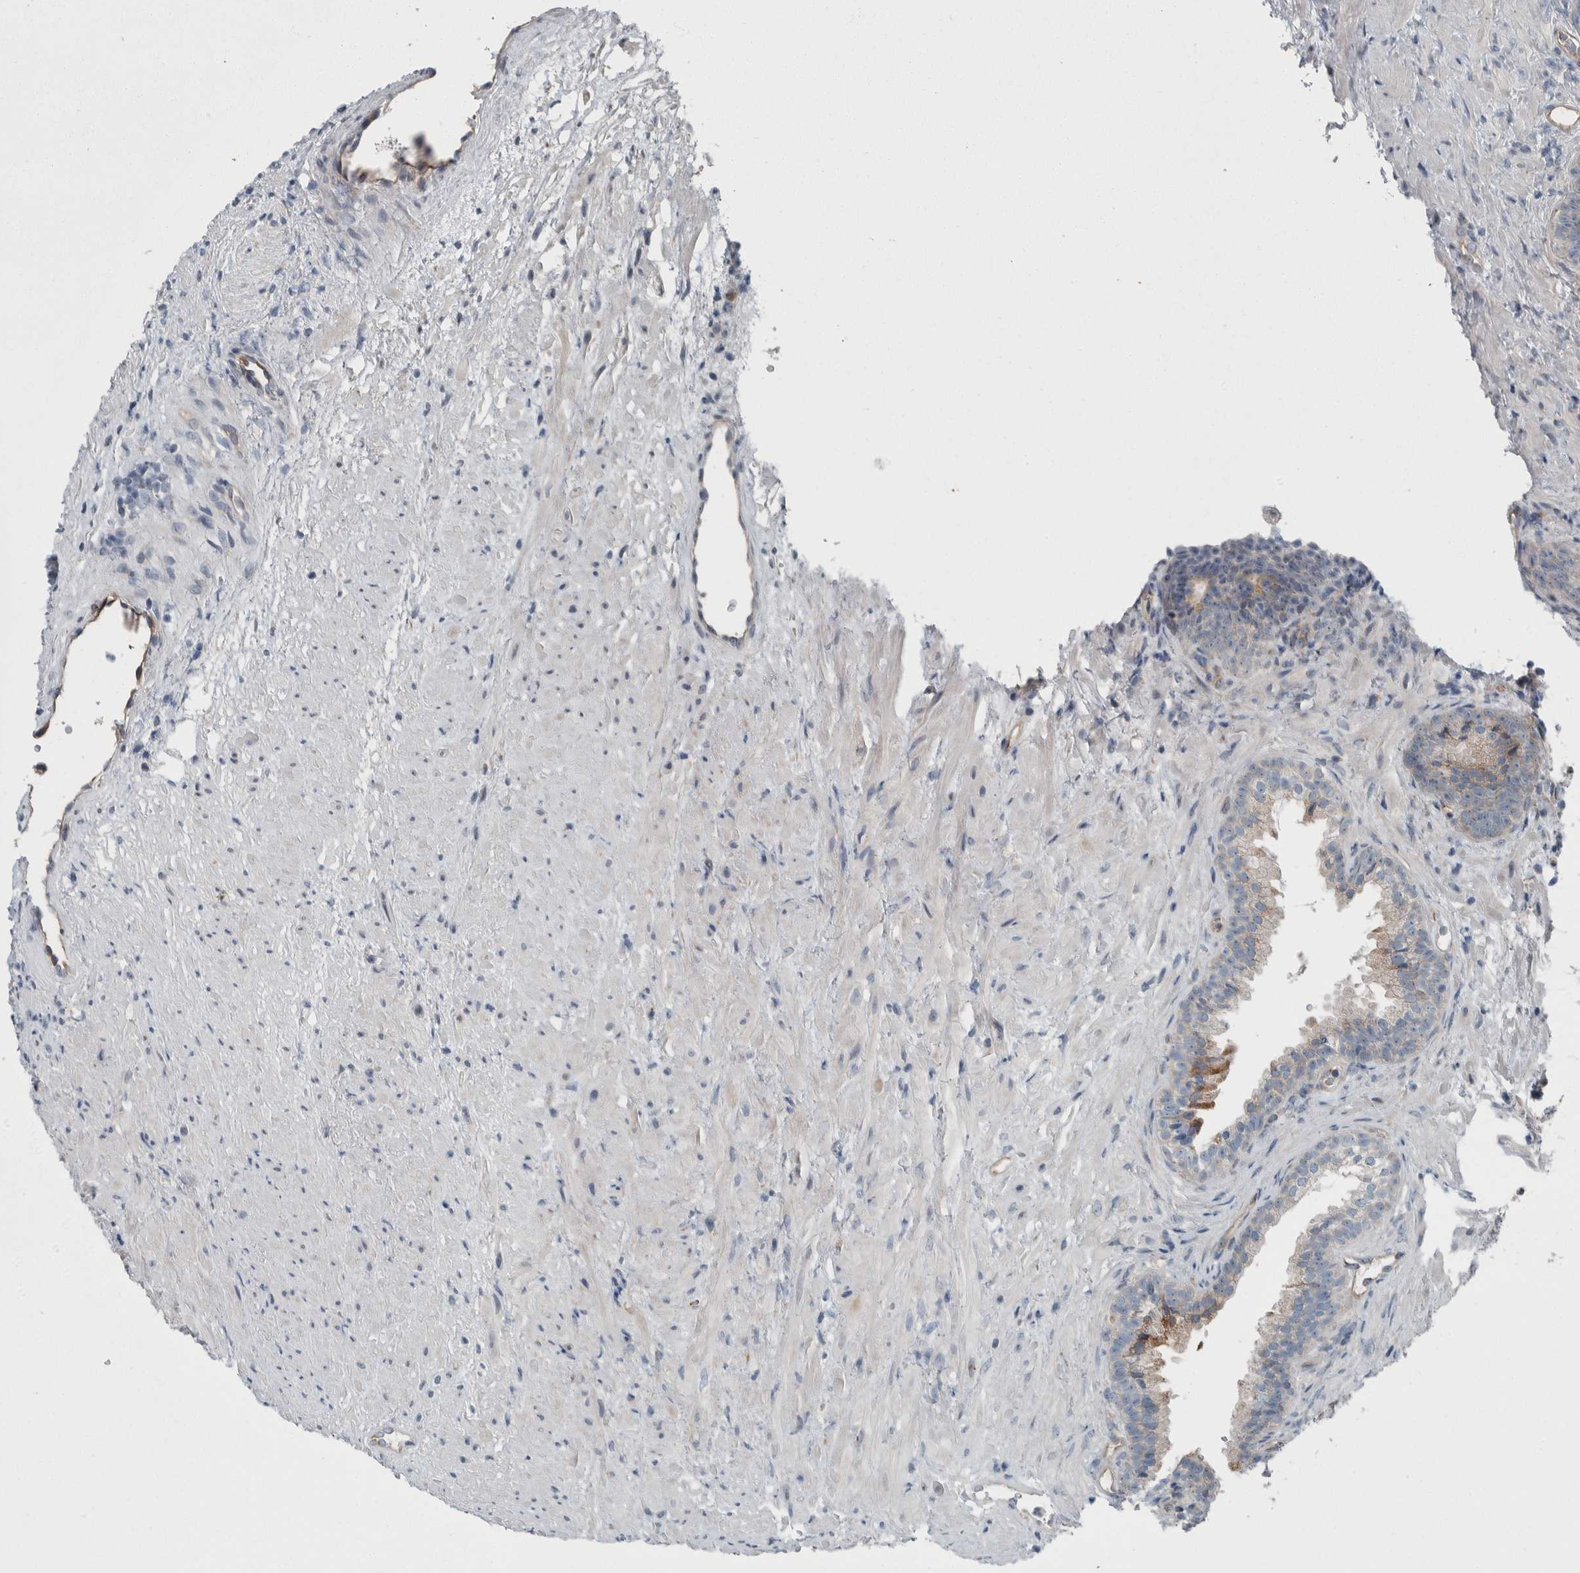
{"staining": {"intensity": "moderate", "quantity": "<25%", "location": "cytoplasmic/membranous"}, "tissue": "prostate", "cell_type": "Glandular cells", "image_type": "normal", "snomed": [{"axis": "morphology", "description": "Normal tissue, NOS"}, {"axis": "topography", "description": "Prostate"}], "caption": "A brown stain labels moderate cytoplasmic/membranous staining of a protein in glandular cells of unremarkable human prostate. (DAB (3,3'-diaminobenzidine) IHC, brown staining for protein, blue staining for nuclei).", "gene": "USP25", "patient": {"sex": "male", "age": 76}}